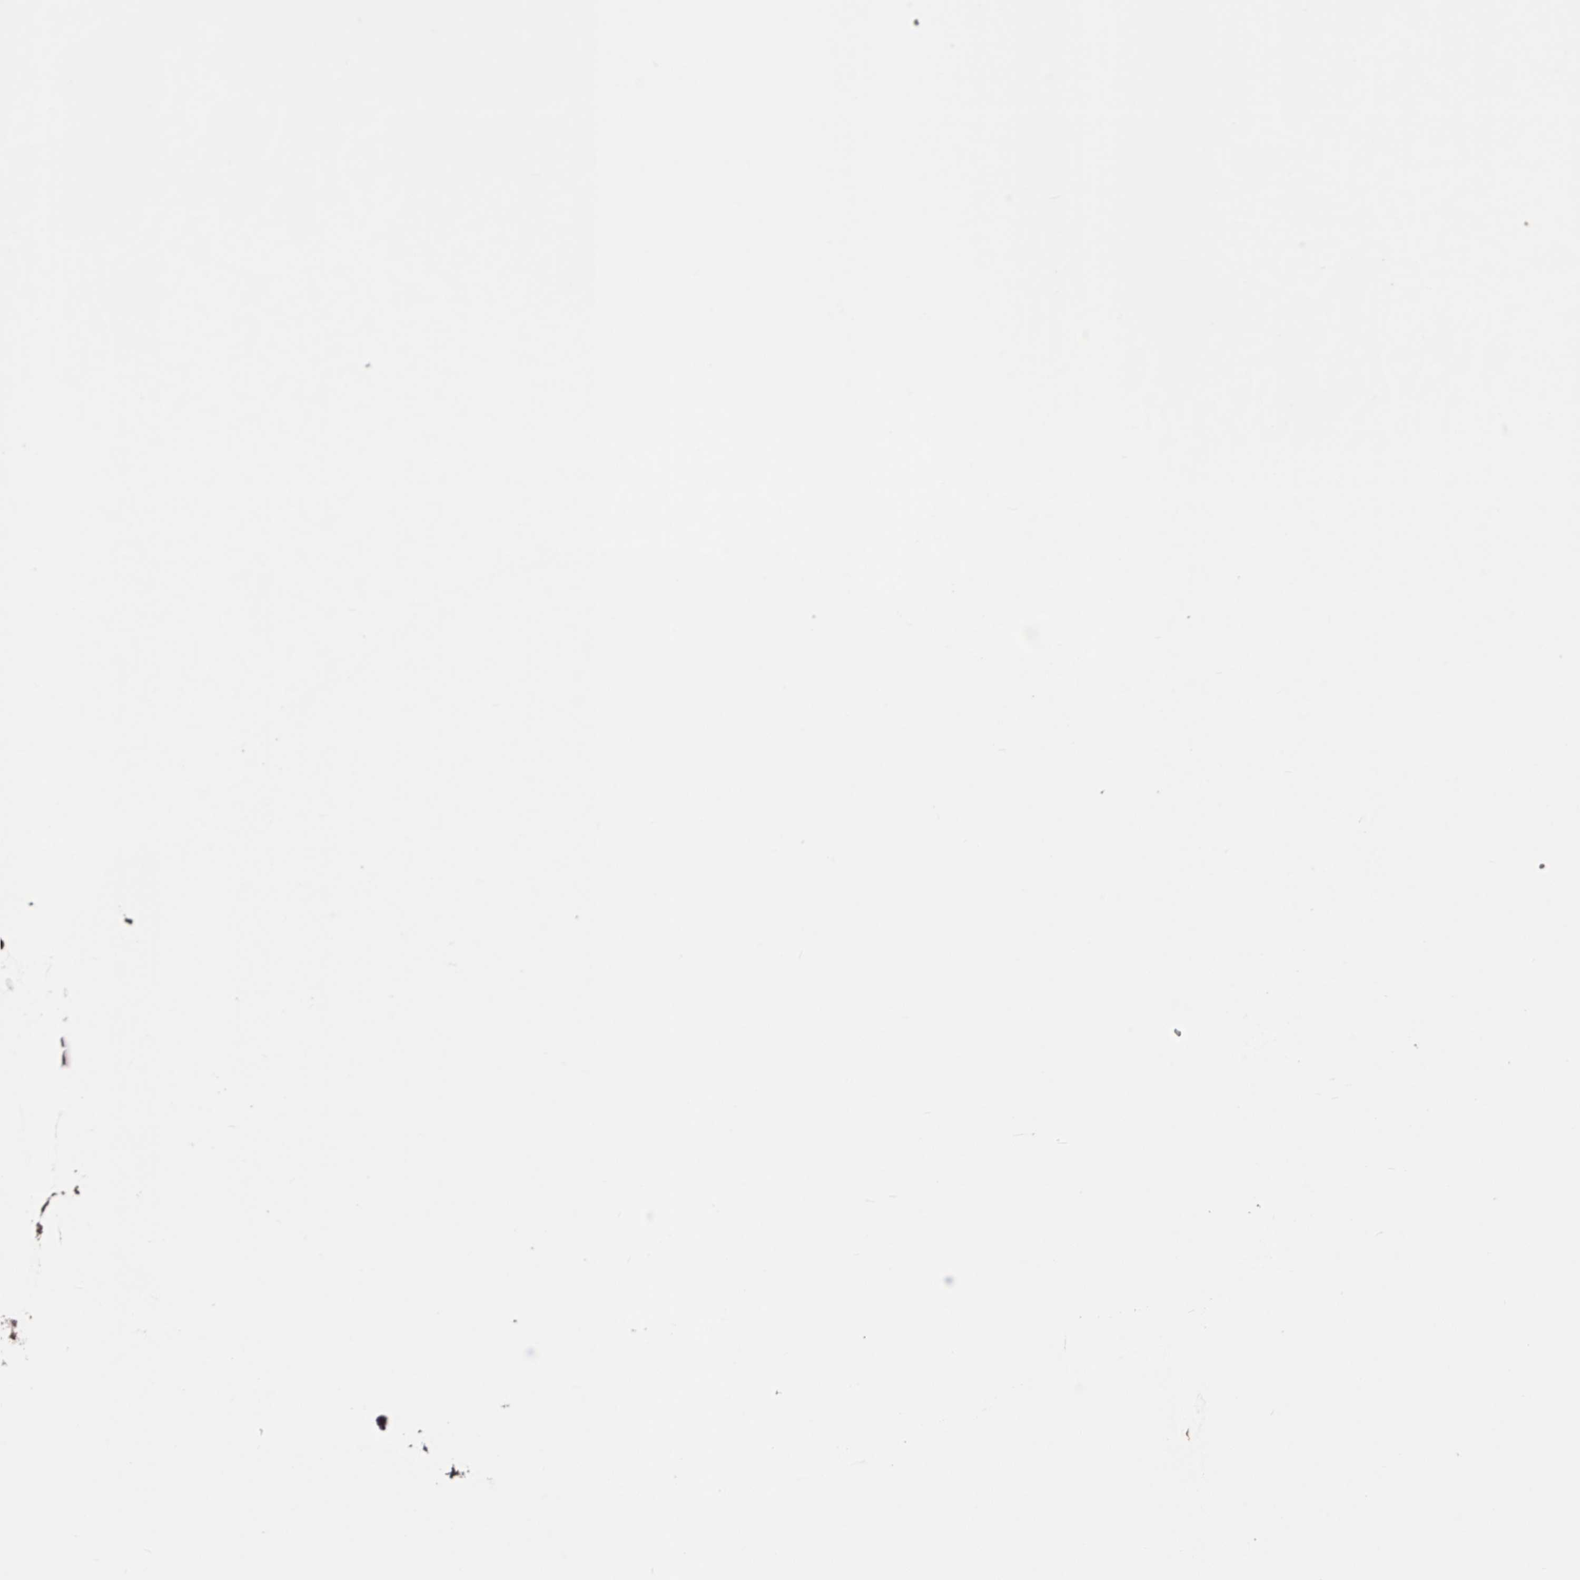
{"staining": {"intensity": "negative", "quantity": "none", "location": "none"}, "tissue": "skin cancer", "cell_type": "Tumor cells", "image_type": "cancer", "snomed": [{"axis": "morphology", "description": "Normal tissue, NOS"}, {"axis": "morphology", "description": "Basal cell carcinoma"}, {"axis": "topography", "description": "Skin"}], "caption": "Immunohistochemistry (IHC) of human skin cancer demonstrates no staining in tumor cells.", "gene": "NHSL2", "patient": {"sex": "male", "age": 66}}